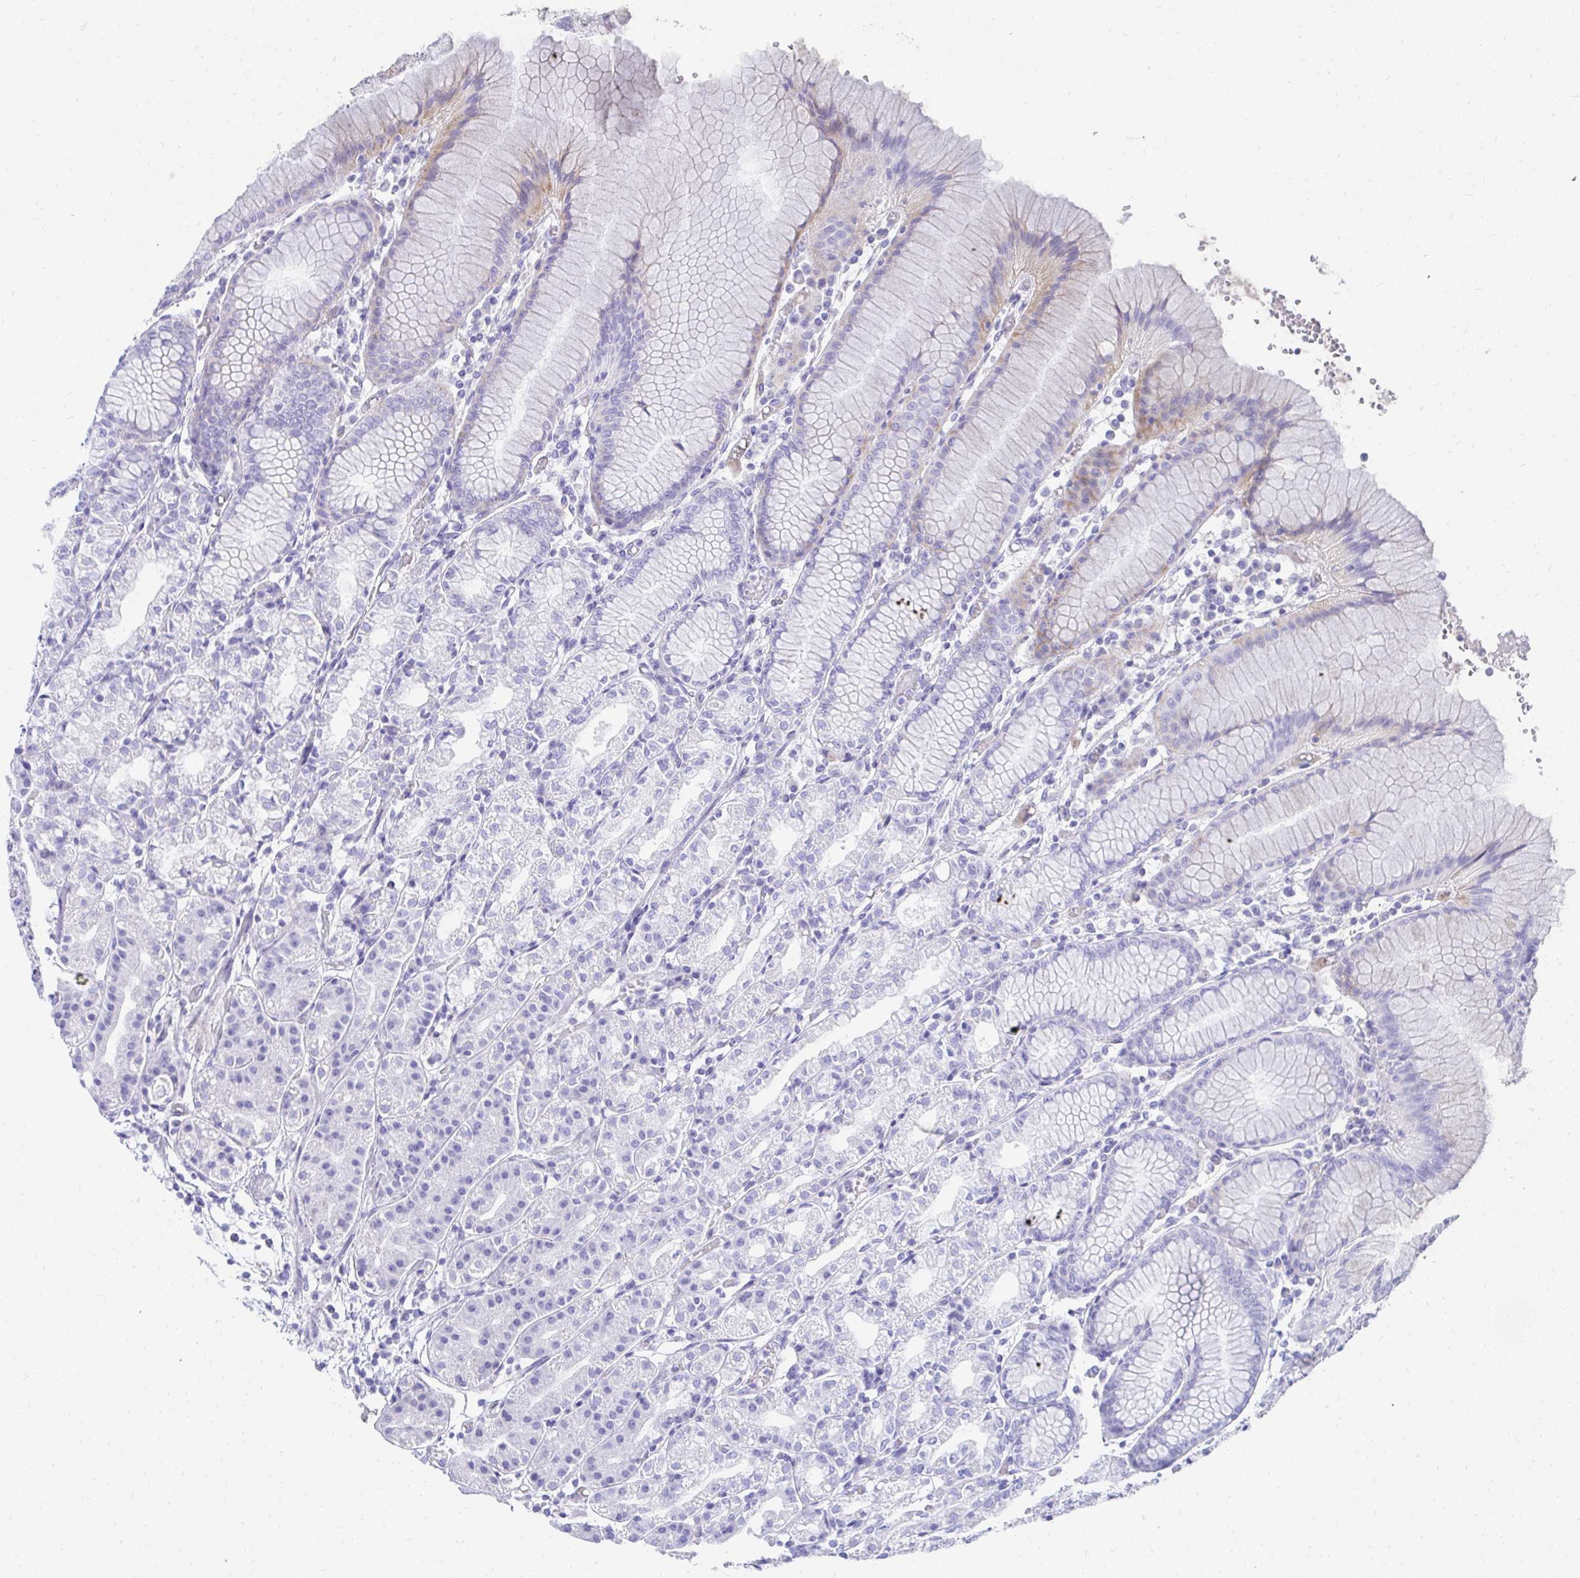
{"staining": {"intensity": "weak", "quantity": "<25%", "location": "cytoplasmic/membranous"}, "tissue": "stomach", "cell_type": "Glandular cells", "image_type": "normal", "snomed": [{"axis": "morphology", "description": "Normal tissue, NOS"}, {"axis": "topography", "description": "Stomach"}], "caption": "A high-resolution image shows IHC staining of normal stomach, which reveals no significant positivity in glandular cells.", "gene": "TNNT1", "patient": {"sex": "female", "age": 57}}